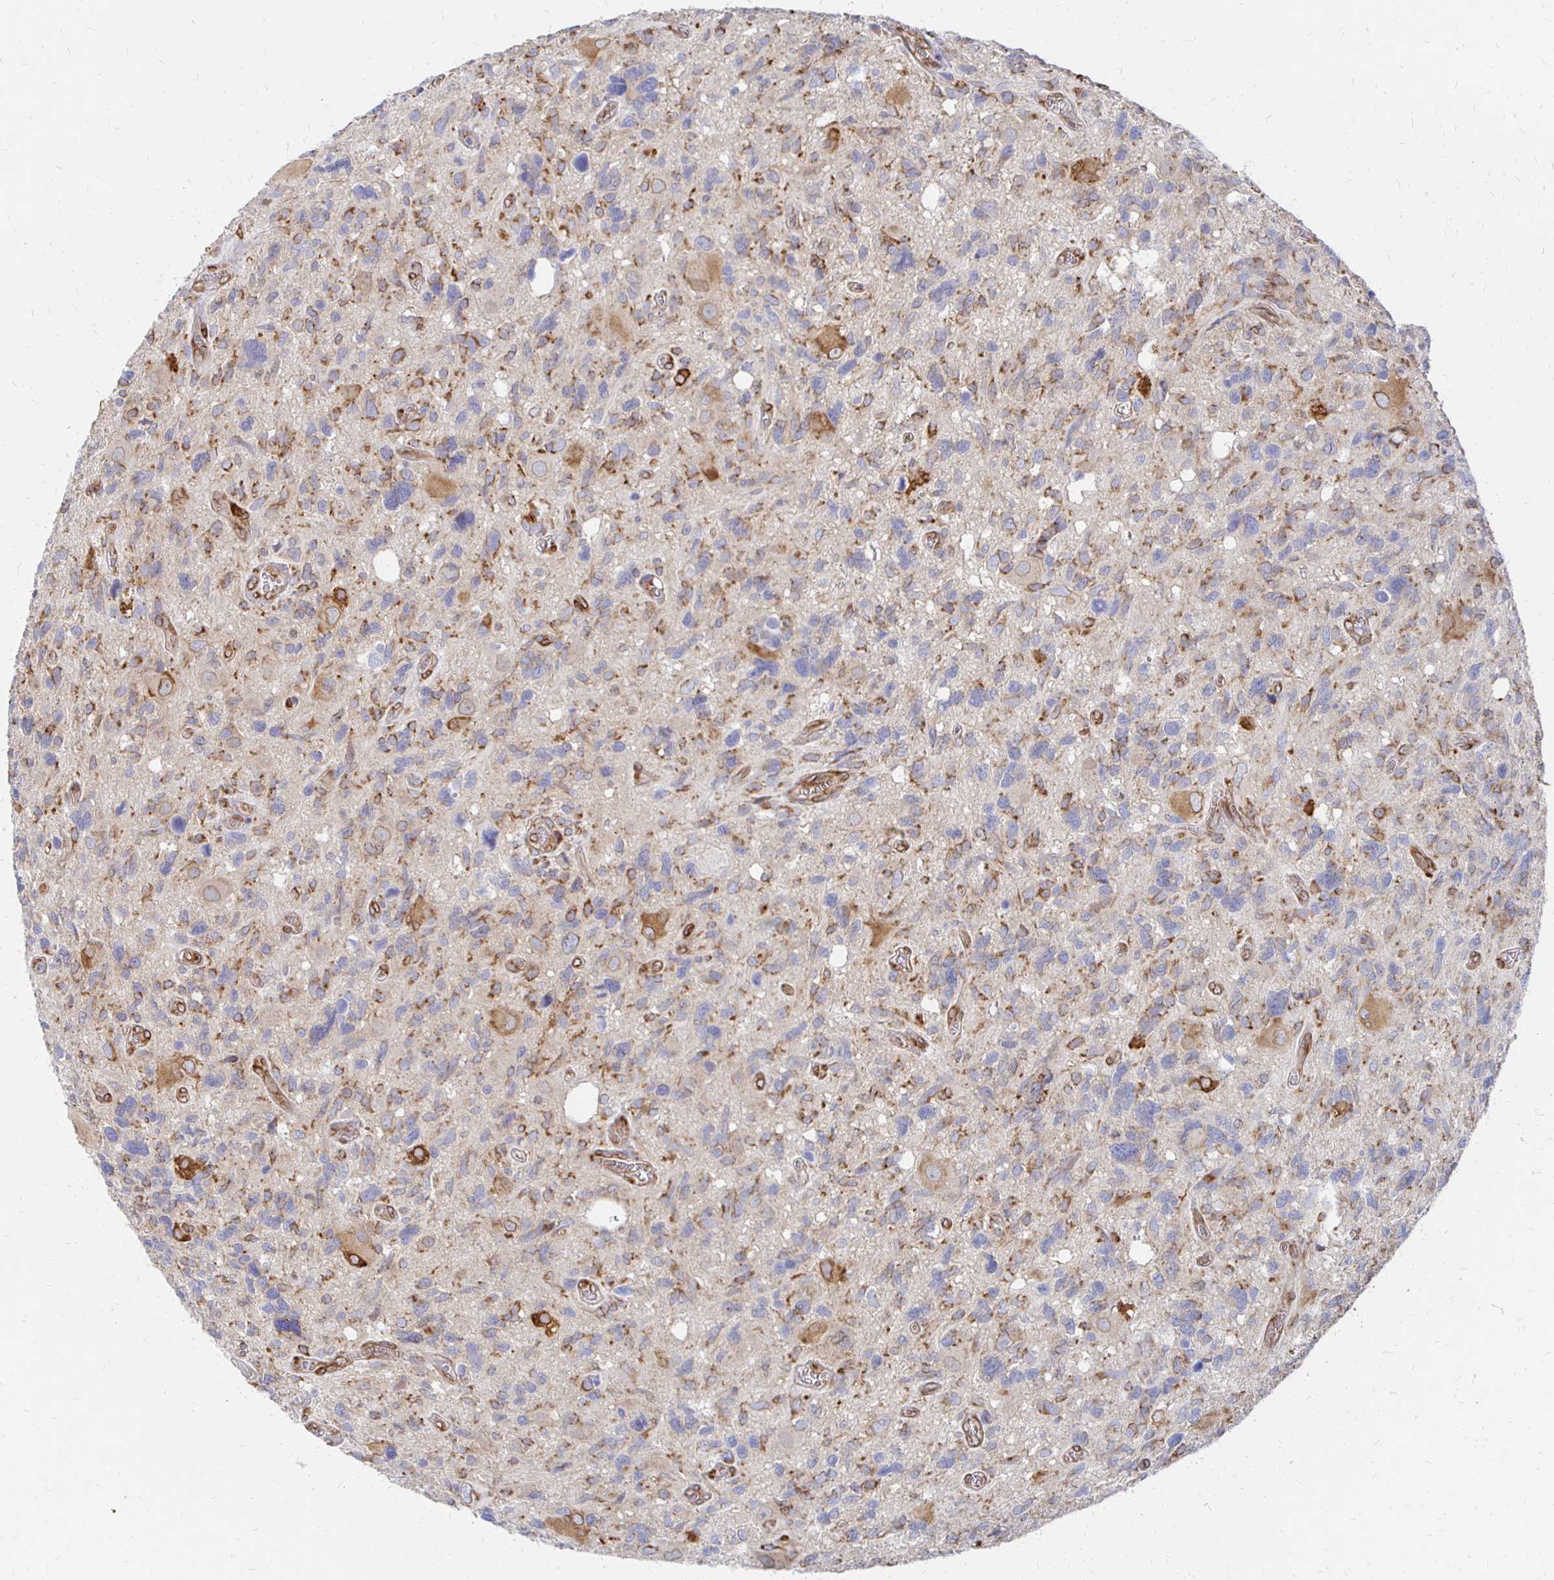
{"staining": {"intensity": "strong", "quantity": "<25%", "location": "cytoplasmic/membranous,nuclear"}, "tissue": "glioma", "cell_type": "Tumor cells", "image_type": "cancer", "snomed": [{"axis": "morphology", "description": "Glioma, malignant, High grade"}, {"axis": "topography", "description": "Brain"}], "caption": "The image reveals immunohistochemical staining of glioma. There is strong cytoplasmic/membranous and nuclear positivity is present in about <25% of tumor cells.", "gene": "PELI3", "patient": {"sex": "male", "age": 49}}